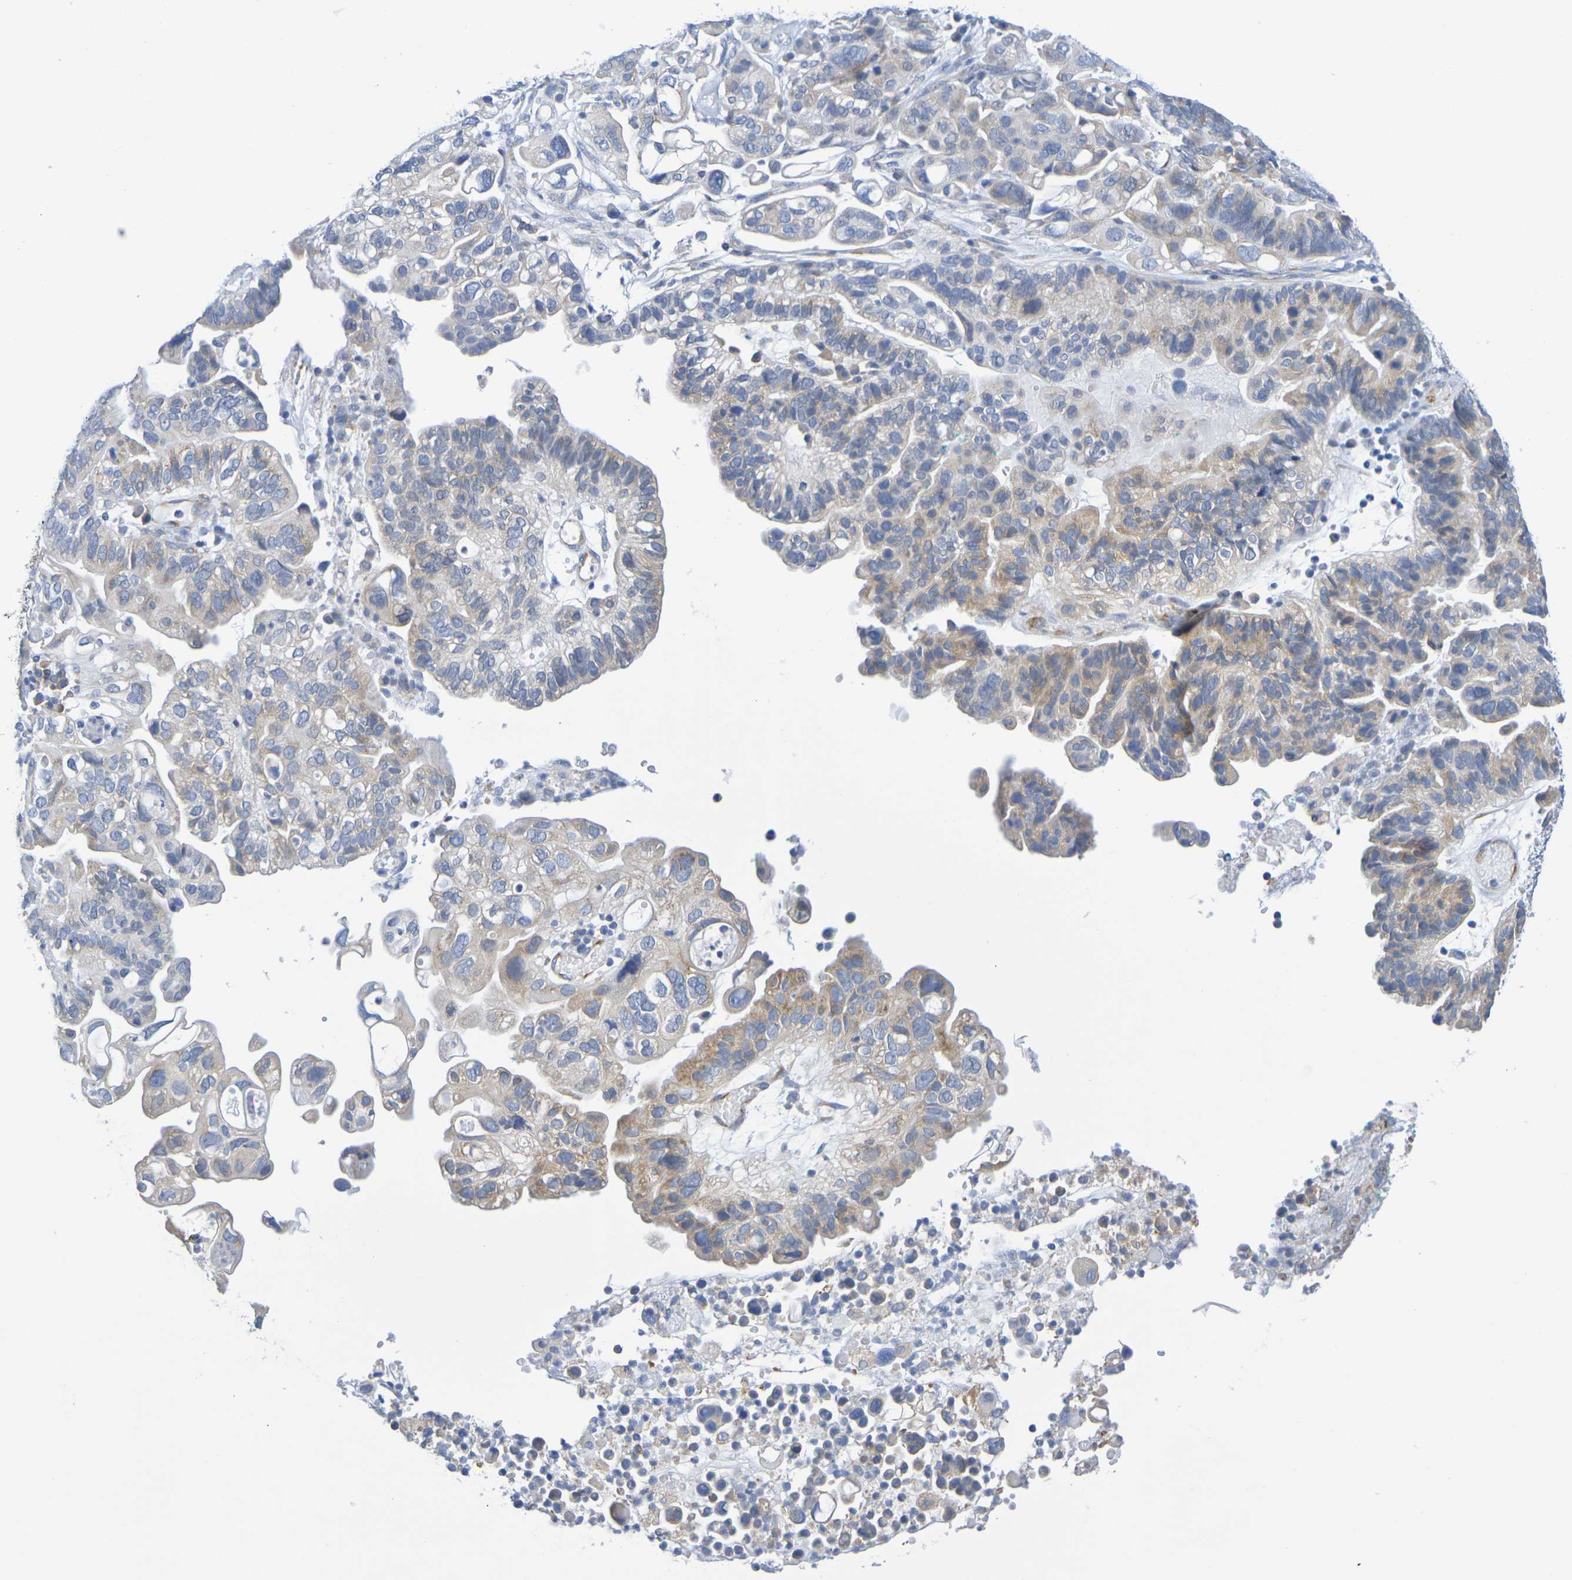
{"staining": {"intensity": "weak", "quantity": "25%-75%", "location": "cytoplasmic/membranous"}, "tissue": "ovarian cancer", "cell_type": "Tumor cells", "image_type": "cancer", "snomed": [{"axis": "morphology", "description": "Cystadenocarcinoma, serous, NOS"}, {"axis": "topography", "description": "Ovary"}], "caption": "About 25%-75% of tumor cells in human ovarian cancer display weak cytoplasmic/membranous protein positivity as visualized by brown immunohistochemical staining.", "gene": "TMCC3", "patient": {"sex": "female", "age": 56}}